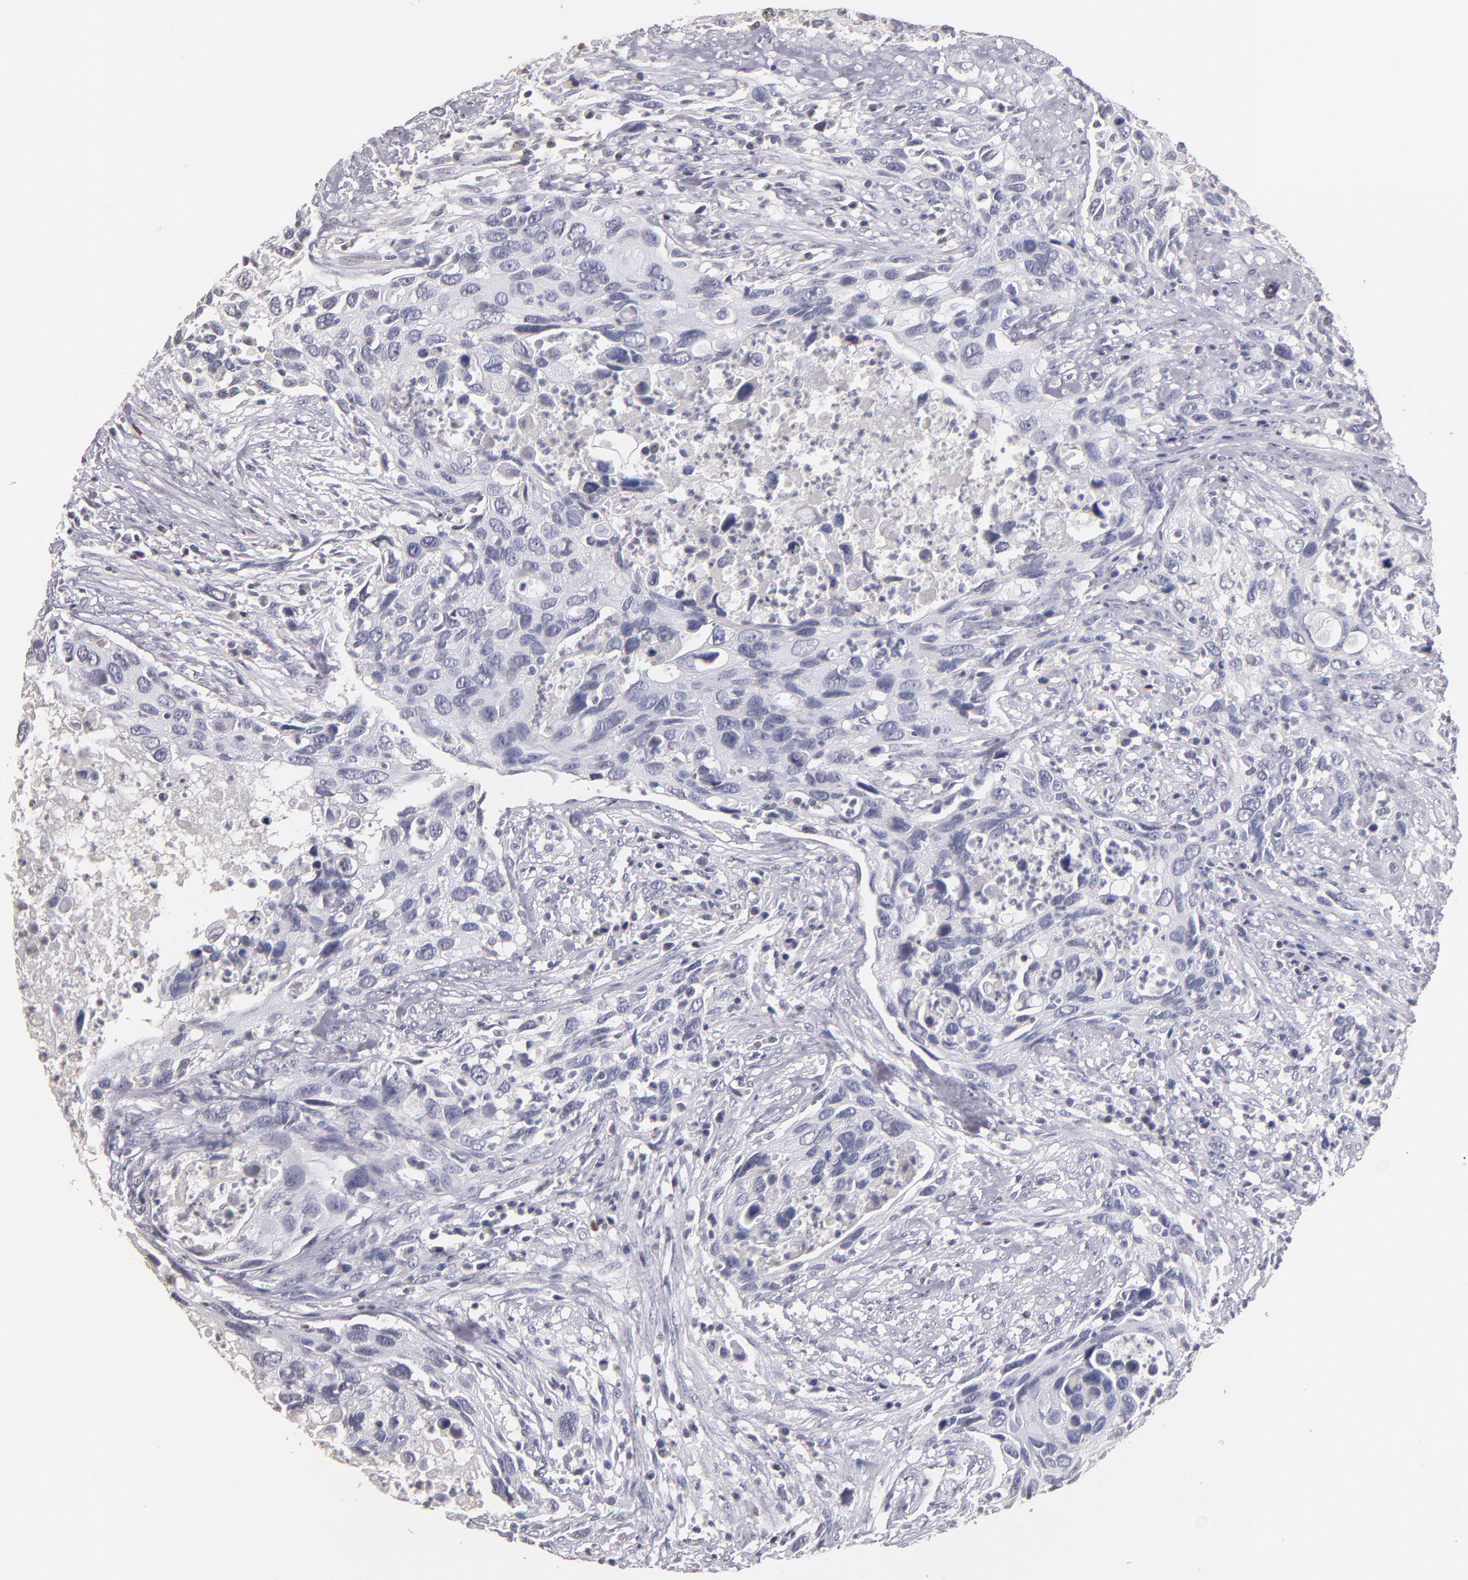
{"staining": {"intensity": "negative", "quantity": "none", "location": "none"}, "tissue": "urothelial cancer", "cell_type": "Tumor cells", "image_type": "cancer", "snomed": [{"axis": "morphology", "description": "Urothelial carcinoma, High grade"}, {"axis": "topography", "description": "Urinary bladder"}], "caption": "Immunohistochemistry micrograph of high-grade urothelial carcinoma stained for a protein (brown), which shows no expression in tumor cells.", "gene": "SOX10", "patient": {"sex": "male", "age": 71}}